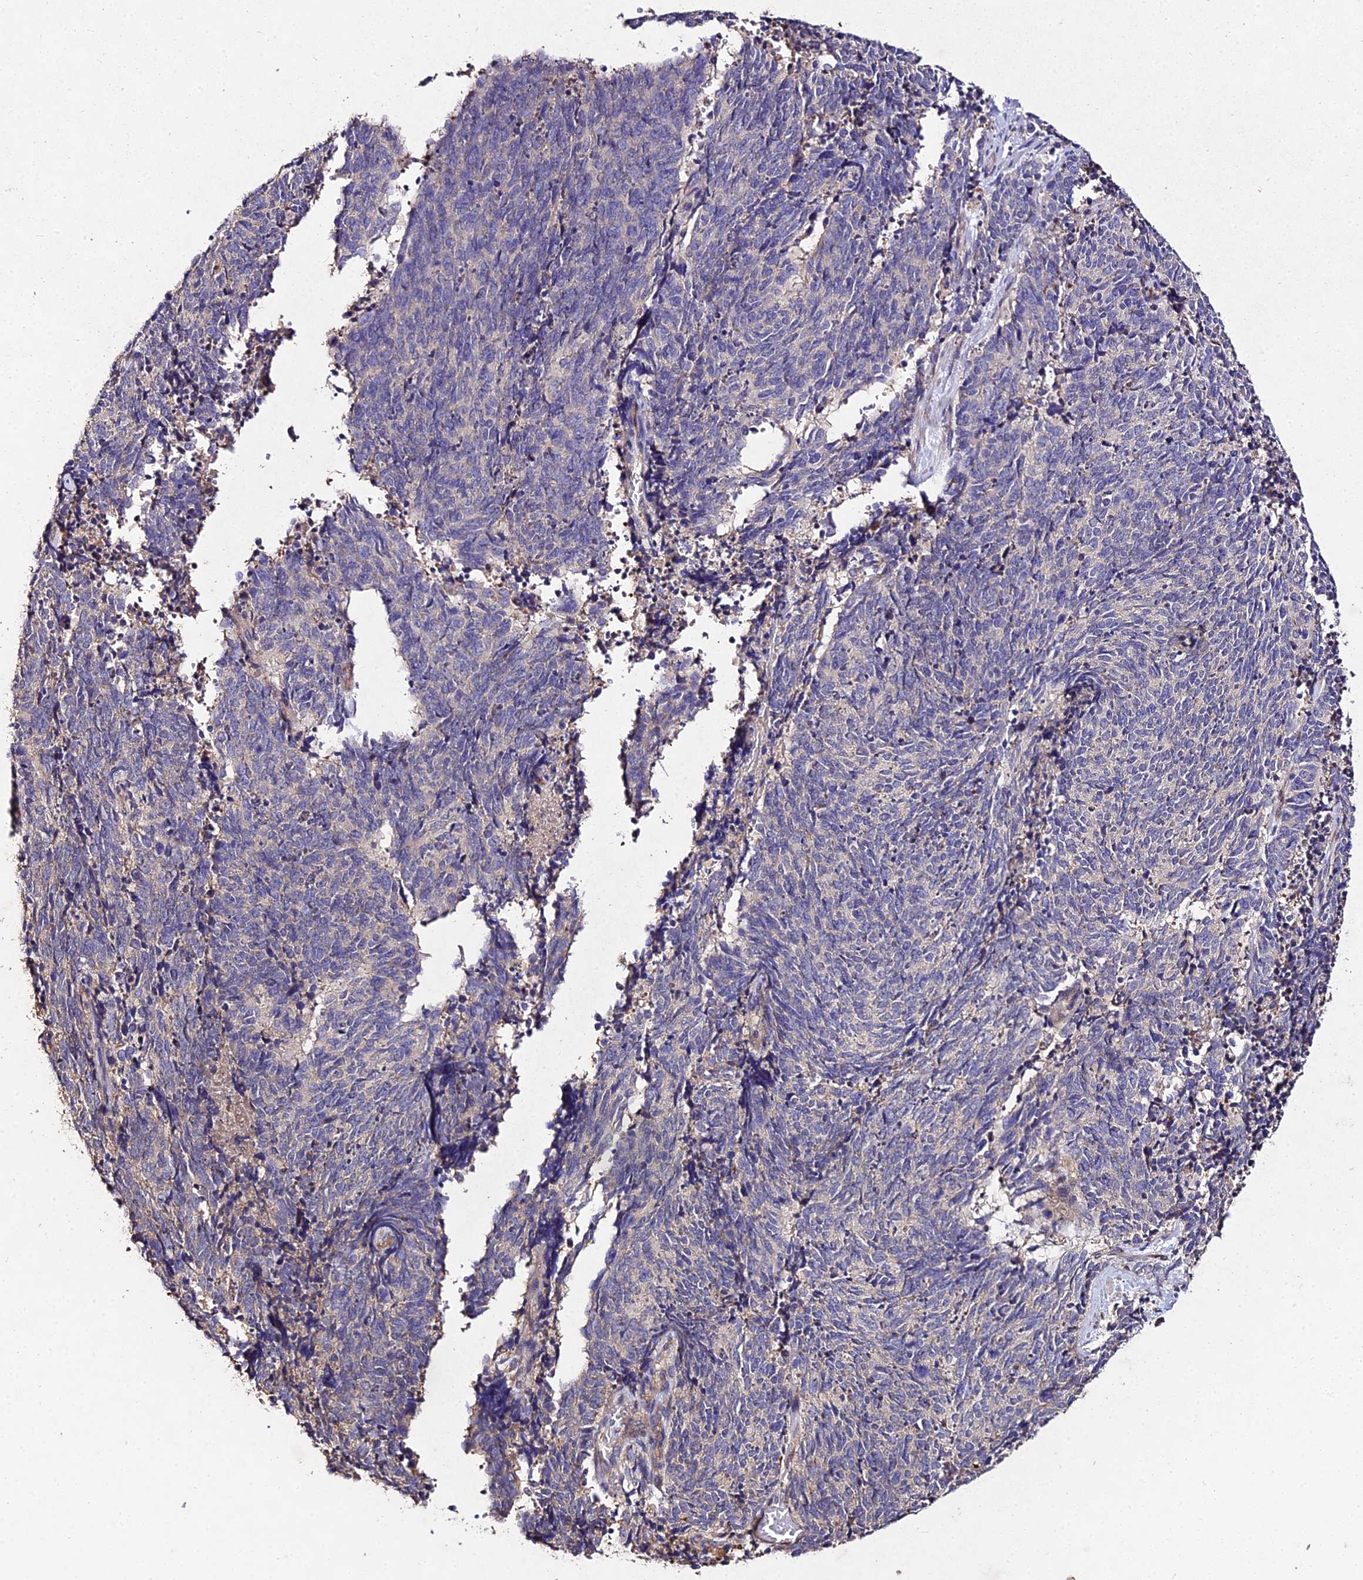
{"staining": {"intensity": "negative", "quantity": "none", "location": "none"}, "tissue": "cervical cancer", "cell_type": "Tumor cells", "image_type": "cancer", "snomed": [{"axis": "morphology", "description": "Squamous cell carcinoma, NOS"}, {"axis": "topography", "description": "Cervix"}], "caption": "Histopathology image shows no significant protein staining in tumor cells of cervical squamous cell carcinoma.", "gene": "AP3M2", "patient": {"sex": "female", "age": 29}}